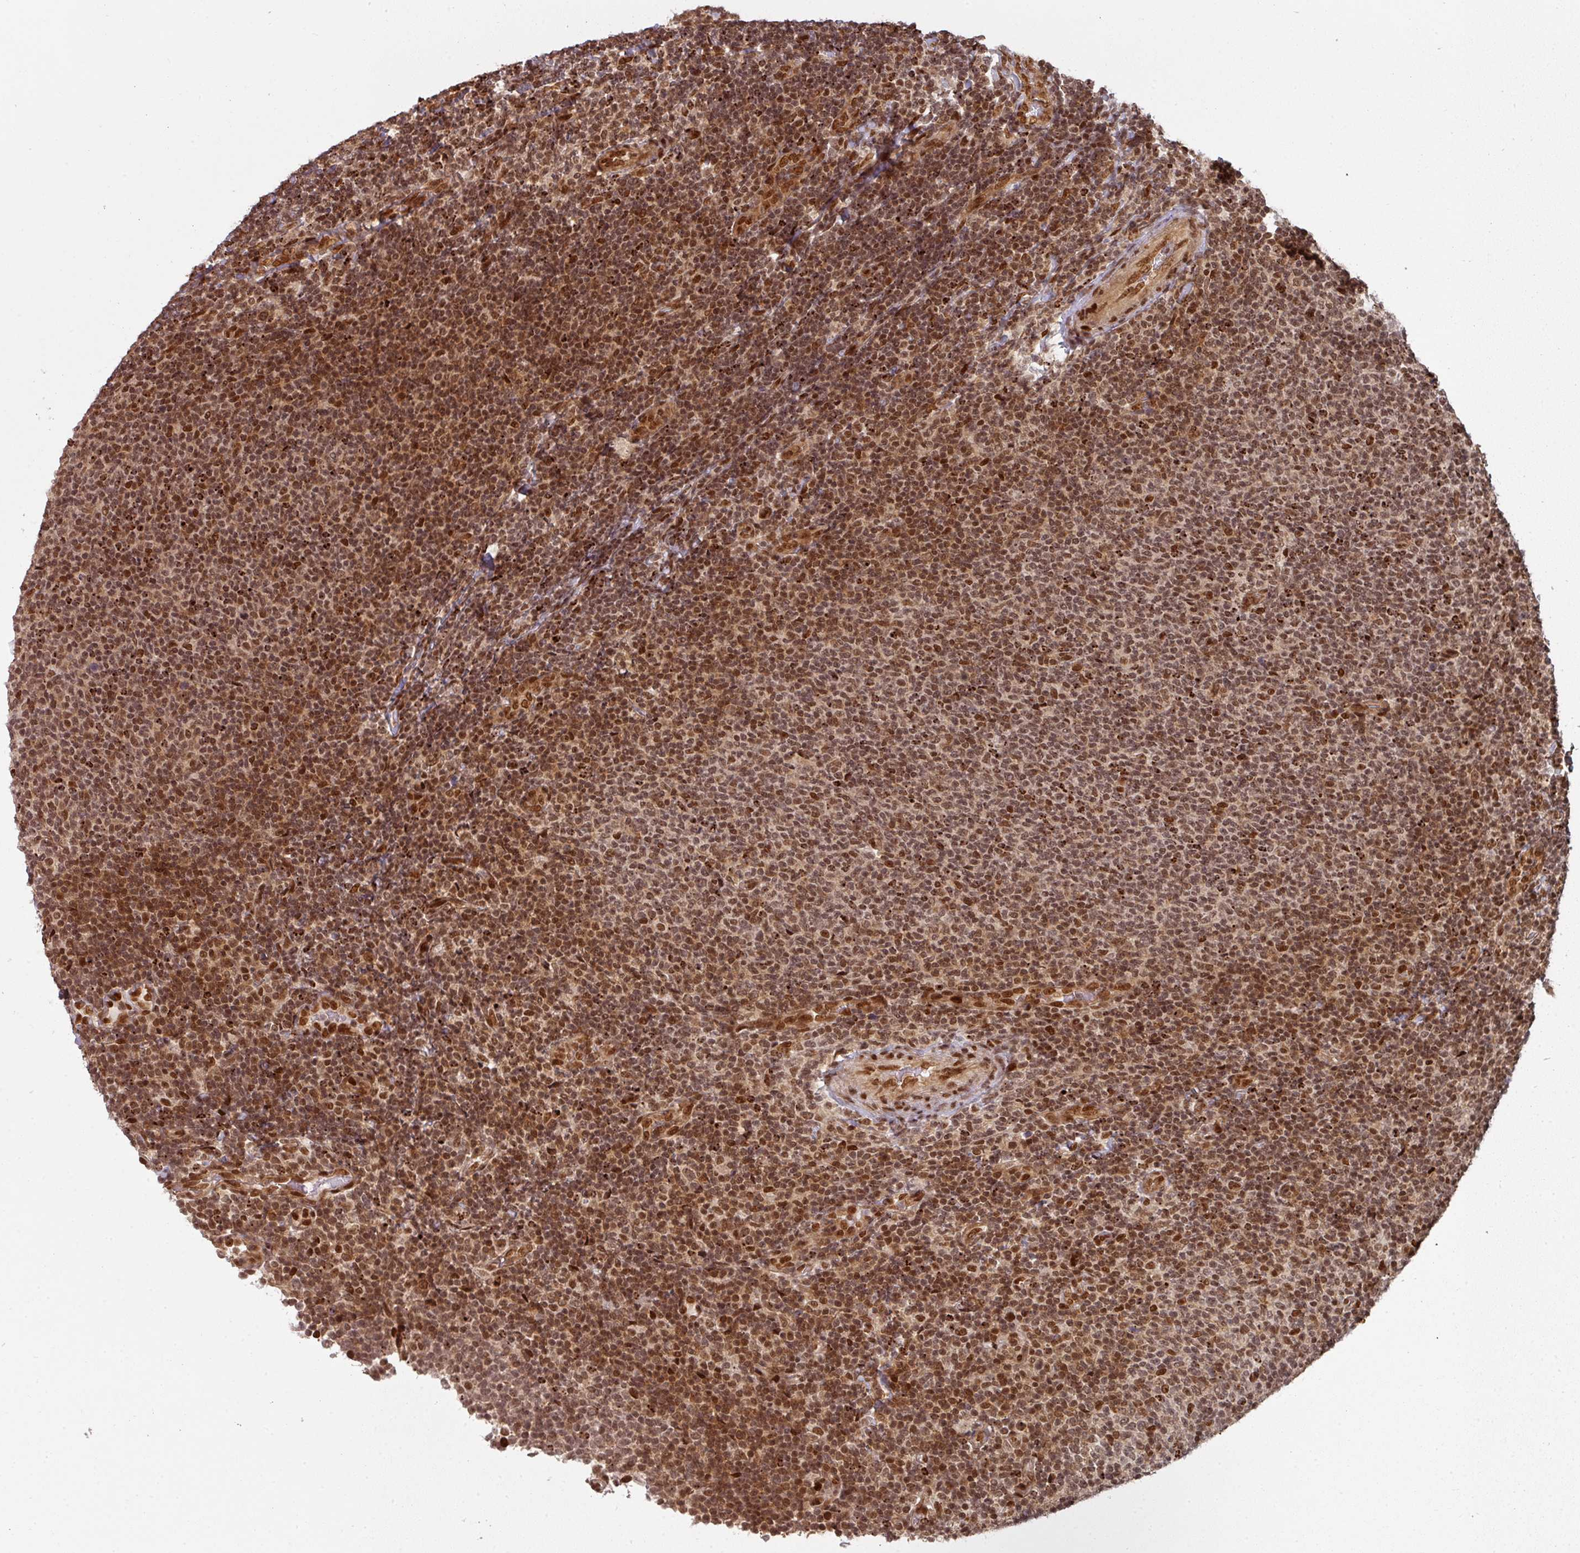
{"staining": {"intensity": "moderate", "quantity": ">75%", "location": "nuclear"}, "tissue": "lymphoma", "cell_type": "Tumor cells", "image_type": "cancer", "snomed": [{"axis": "morphology", "description": "Malignant lymphoma, non-Hodgkin's type, Low grade"}, {"axis": "topography", "description": "Lymph node"}], "caption": "An immunohistochemistry histopathology image of tumor tissue is shown. Protein staining in brown shows moderate nuclear positivity in low-grade malignant lymphoma, non-Hodgkin's type within tumor cells. (DAB IHC with brightfield microscopy, high magnification).", "gene": "SIK3", "patient": {"sex": "male", "age": 52}}